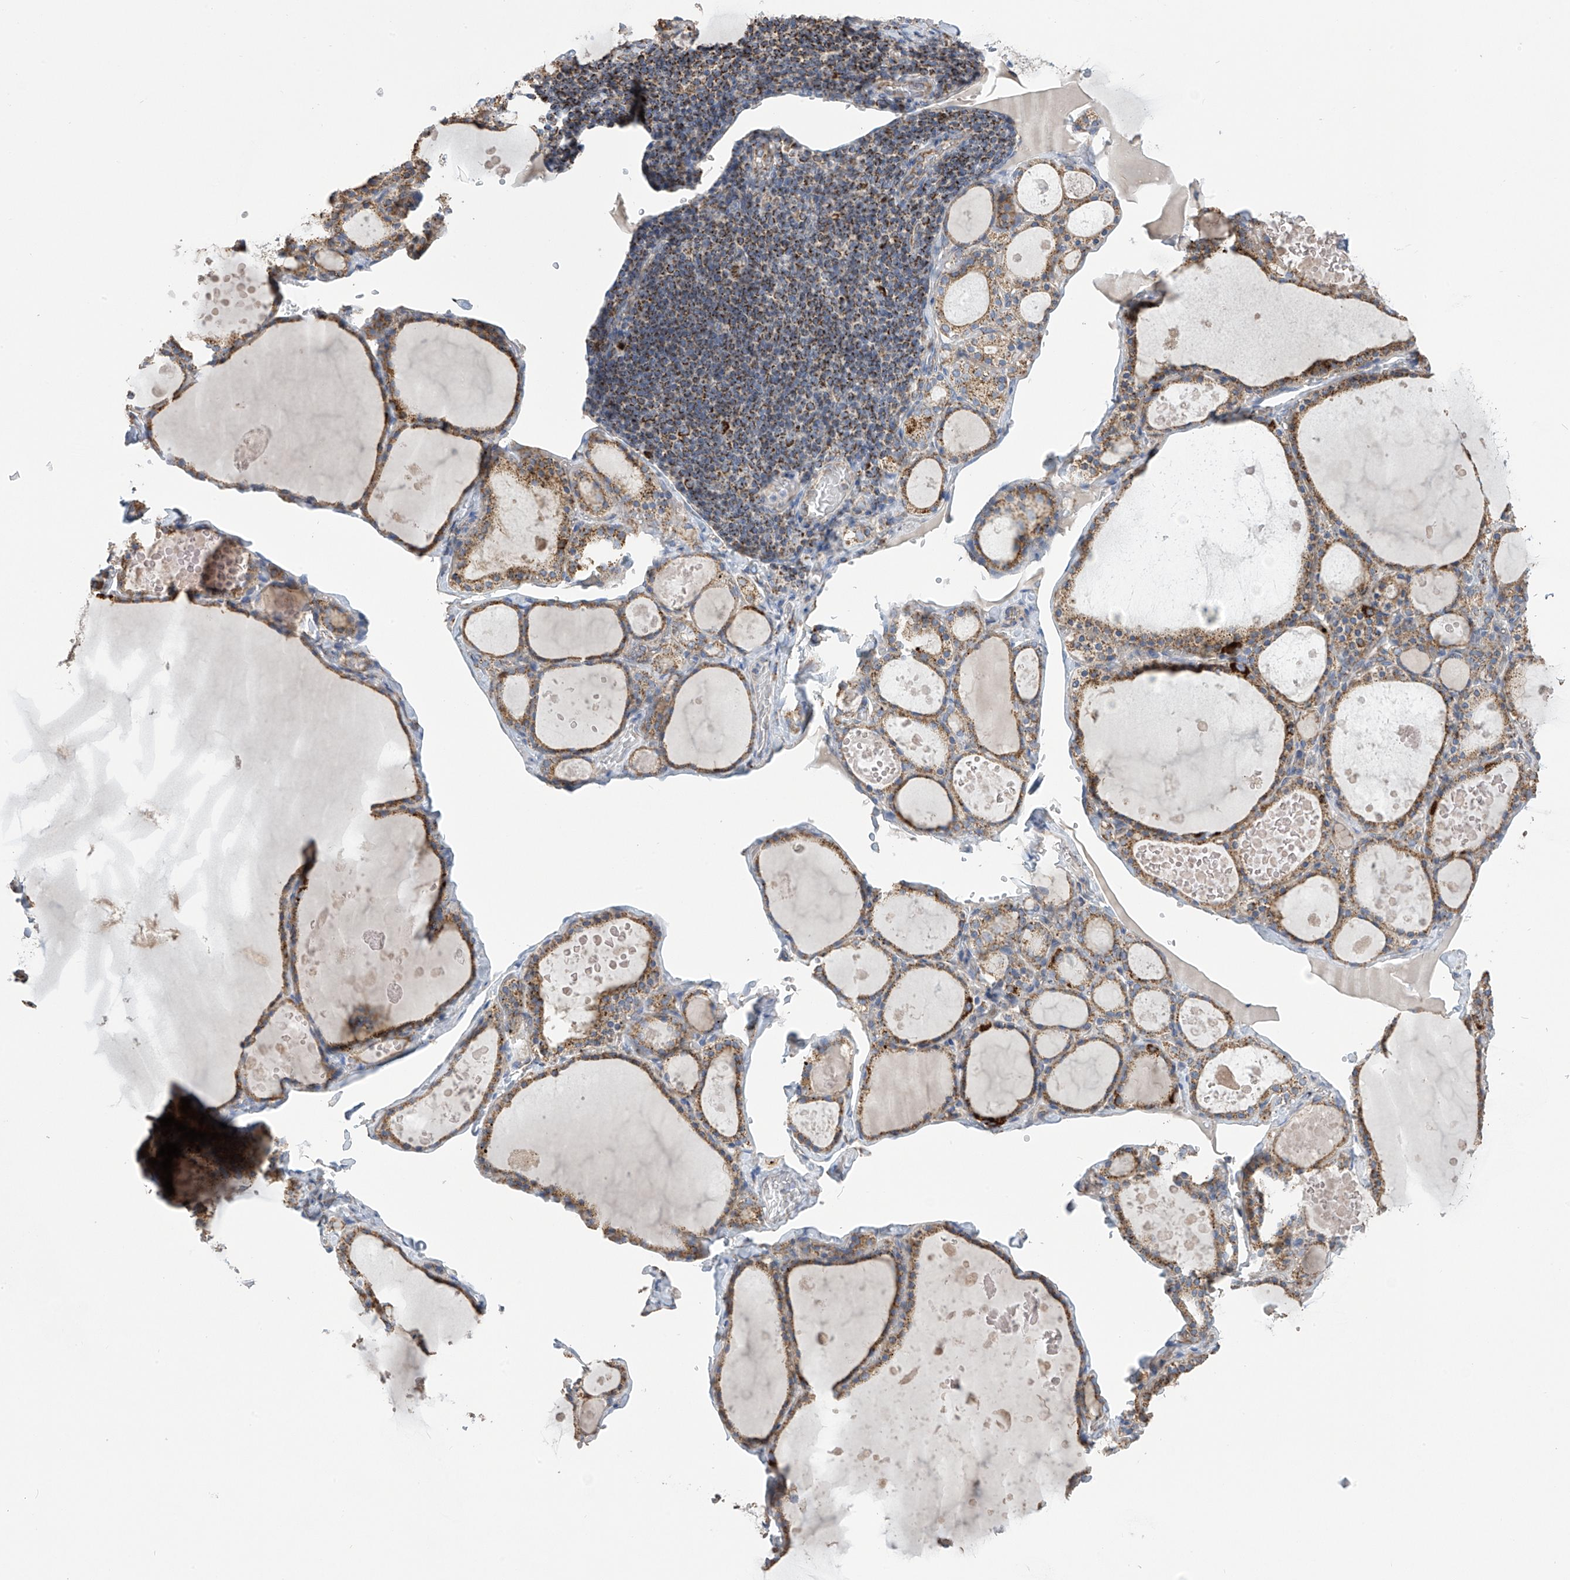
{"staining": {"intensity": "moderate", "quantity": ">75%", "location": "cytoplasmic/membranous"}, "tissue": "thyroid gland", "cell_type": "Glandular cells", "image_type": "normal", "snomed": [{"axis": "morphology", "description": "Normal tissue, NOS"}, {"axis": "topography", "description": "Thyroid gland"}], "caption": "A brown stain labels moderate cytoplasmic/membranous expression of a protein in glandular cells of benign thyroid gland.", "gene": "PNPT1", "patient": {"sex": "male", "age": 56}}